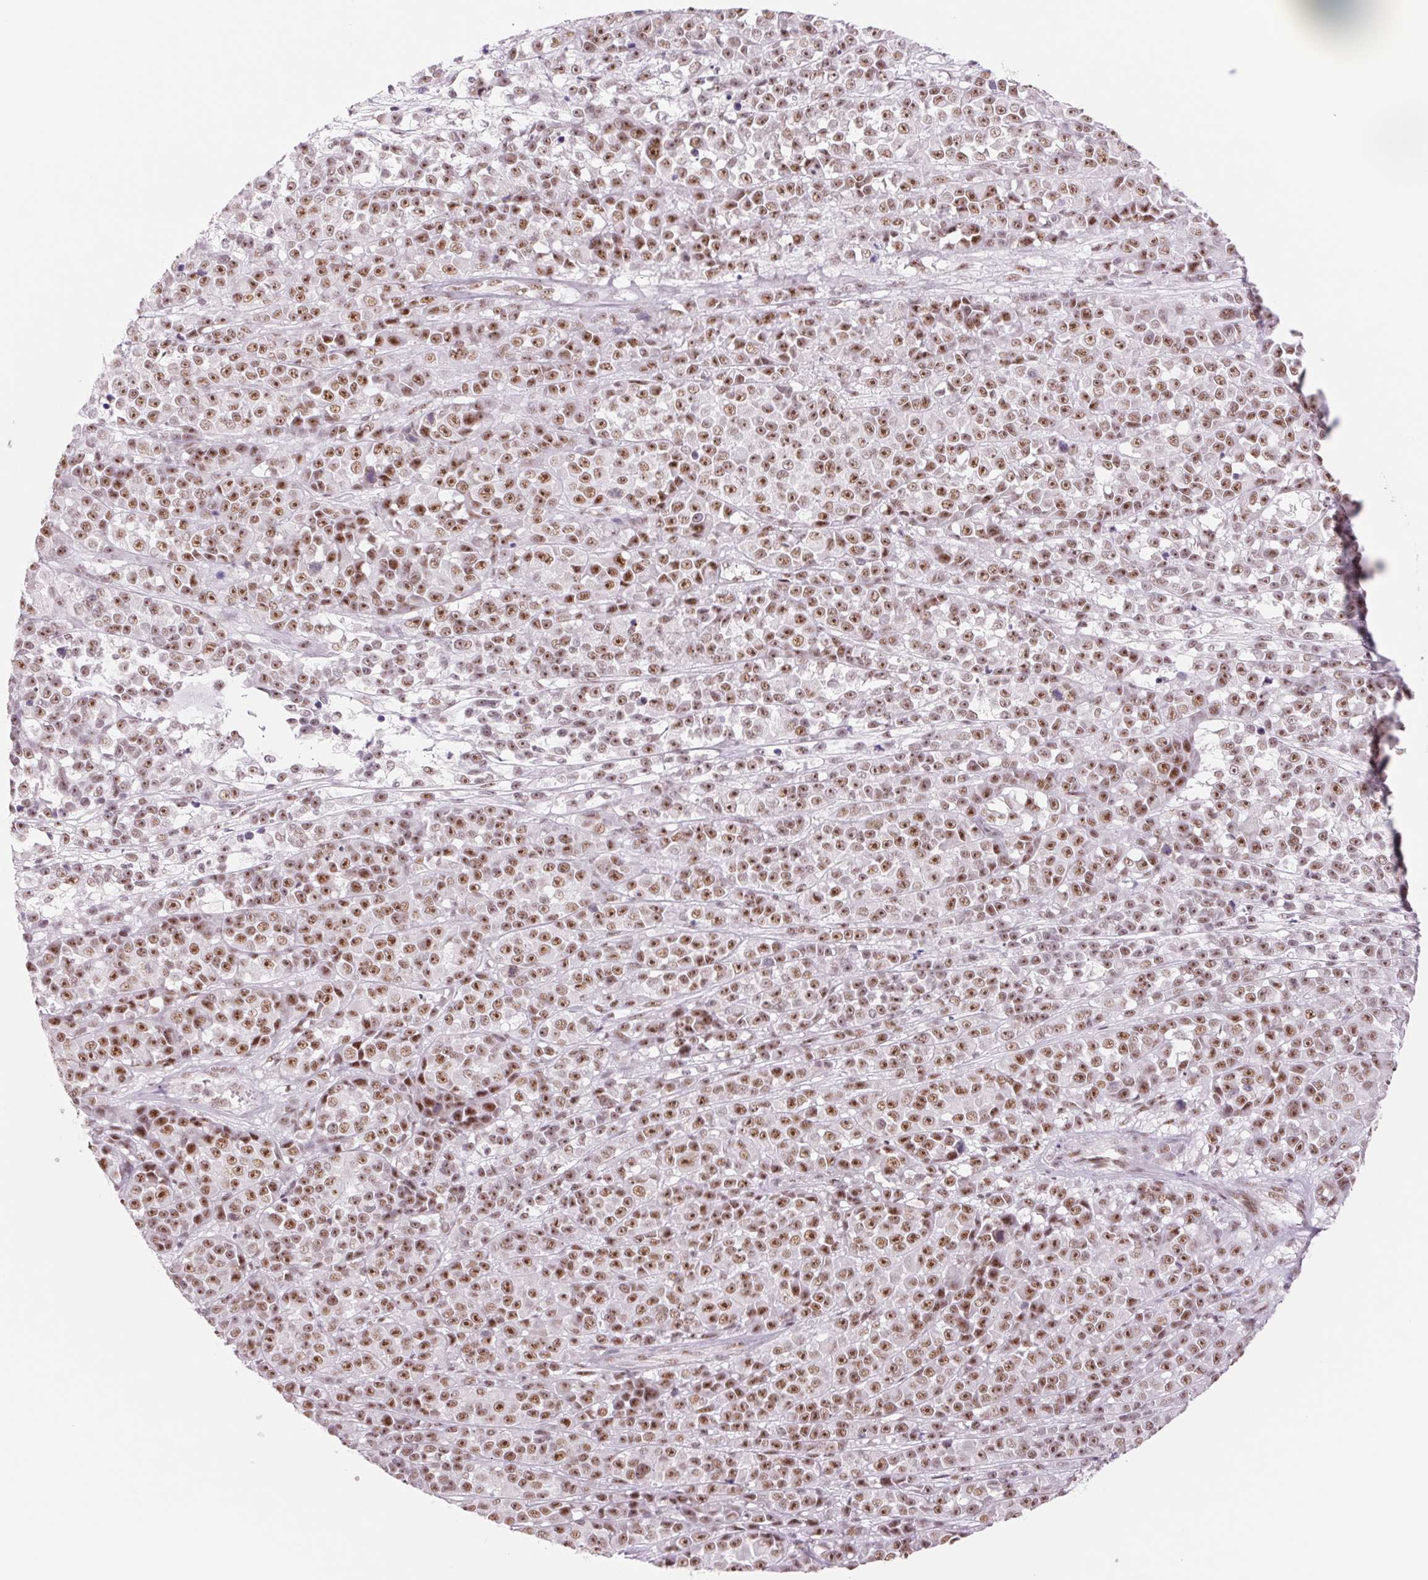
{"staining": {"intensity": "moderate", "quantity": ">75%", "location": "nuclear"}, "tissue": "melanoma", "cell_type": "Tumor cells", "image_type": "cancer", "snomed": [{"axis": "morphology", "description": "Malignant melanoma, NOS"}, {"axis": "topography", "description": "Skin"}, {"axis": "topography", "description": "Skin of back"}], "caption": "Protein expression analysis of malignant melanoma shows moderate nuclear expression in approximately >75% of tumor cells.", "gene": "ZC3H14", "patient": {"sex": "male", "age": 91}}